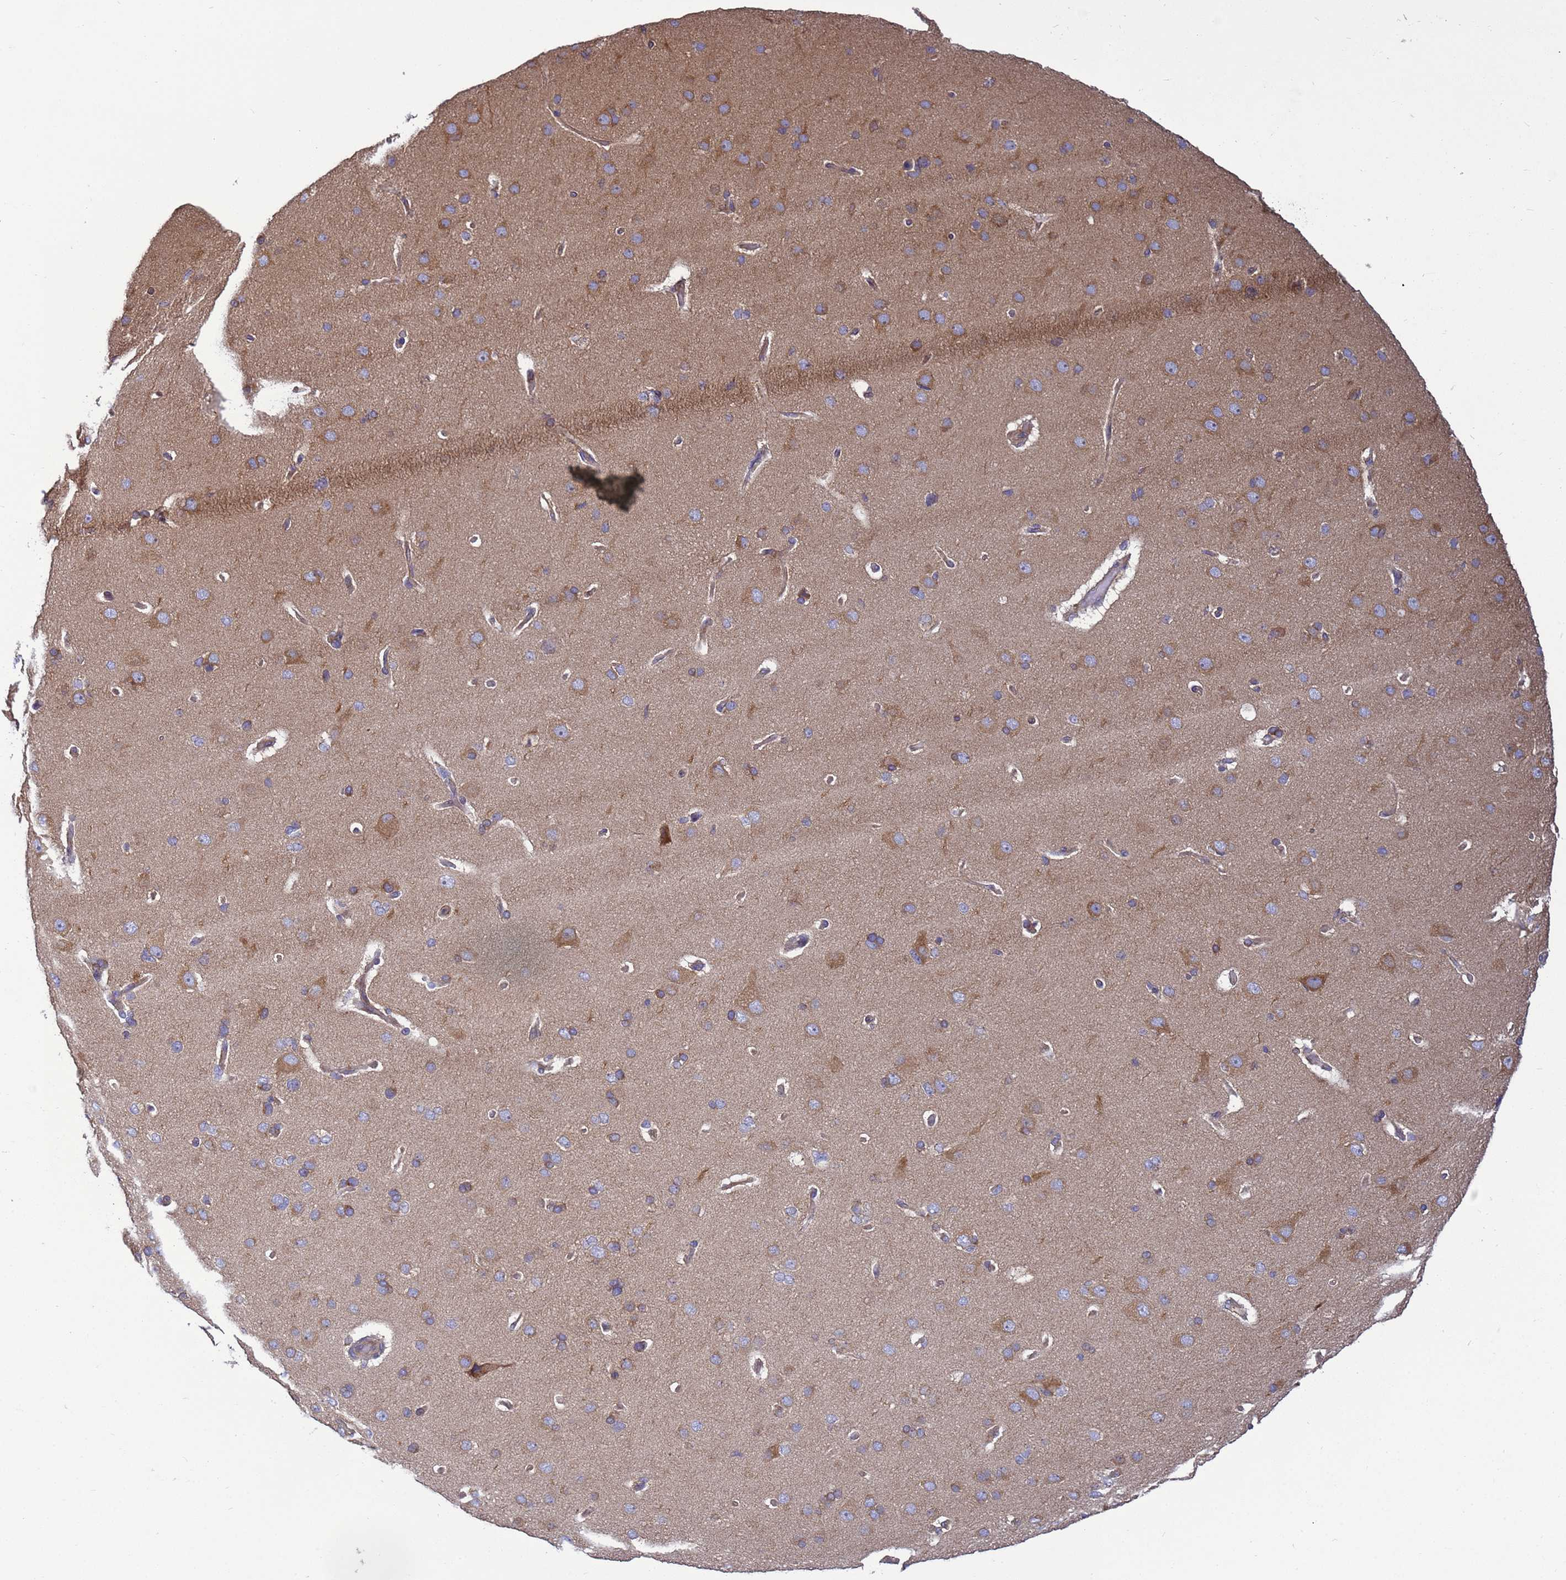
{"staining": {"intensity": "moderate", "quantity": ">75%", "location": "cytoplasmic/membranous"}, "tissue": "cerebral cortex", "cell_type": "Endothelial cells", "image_type": "normal", "snomed": [{"axis": "morphology", "description": "Normal tissue, NOS"}, {"axis": "topography", "description": "Cerebral cortex"}], "caption": "Immunohistochemistry (IHC) (DAB) staining of benign cerebral cortex exhibits moderate cytoplasmic/membranous protein staining in about >75% of endothelial cells.", "gene": "BECN1", "patient": {"sex": "male", "age": 62}}